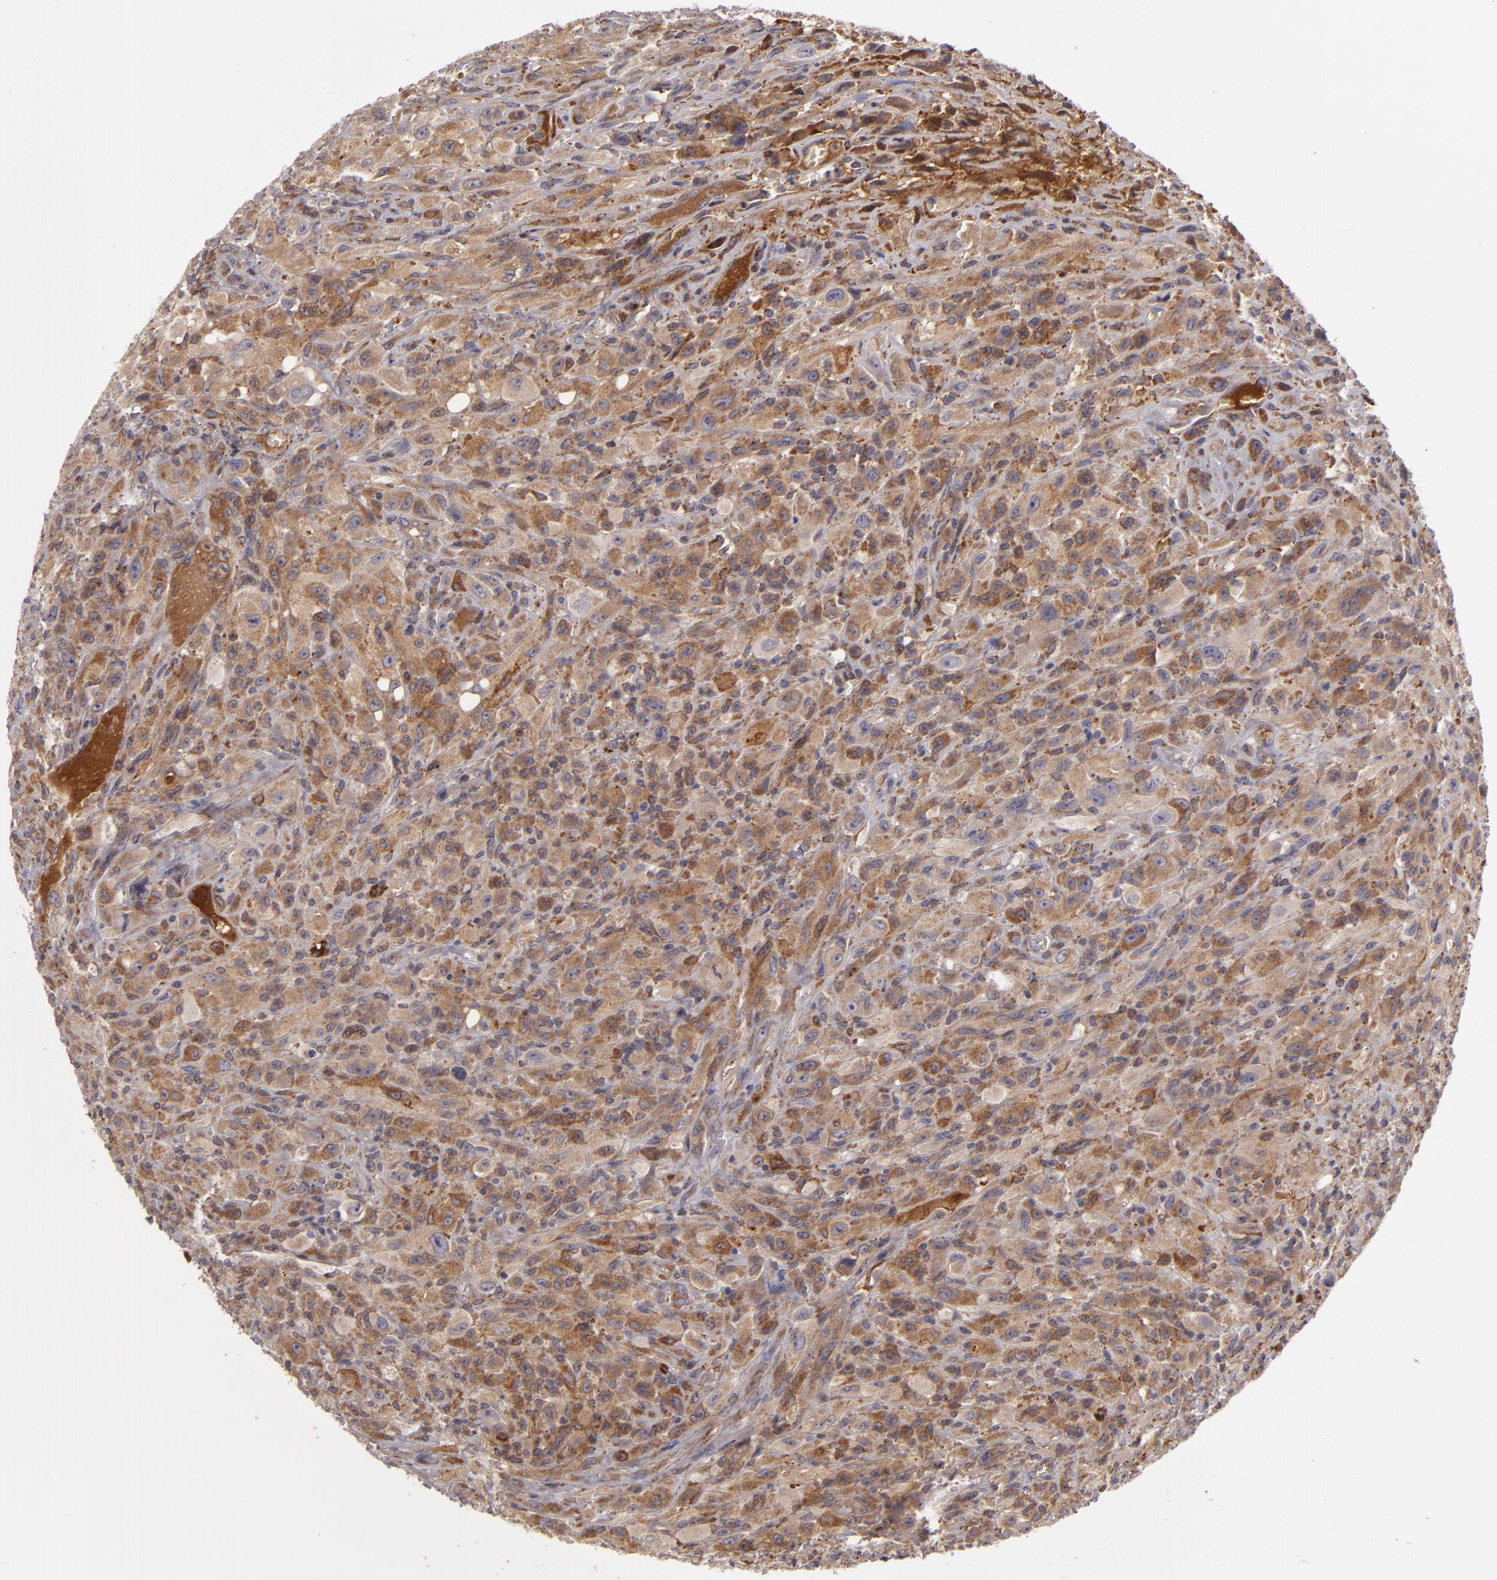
{"staining": {"intensity": "moderate", "quantity": ">75%", "location": "cytoplasmic/membranous"}, "tissue": "glioma", "cell_type": "Tumor cells", "image_type": "cancer", "snomed": [{"axis": "morphology", "description": "Glioma, malignant, High grade"}, {"axis": "topography", "description": "Brain"}], "caption": "A brown stain highlights moderate cytoplasmic/membranous expression of a protein in high-grade glioma (malignant) tumor cells.", "gene": "CFB", "patient": {"sex": "male", "age": 48}}